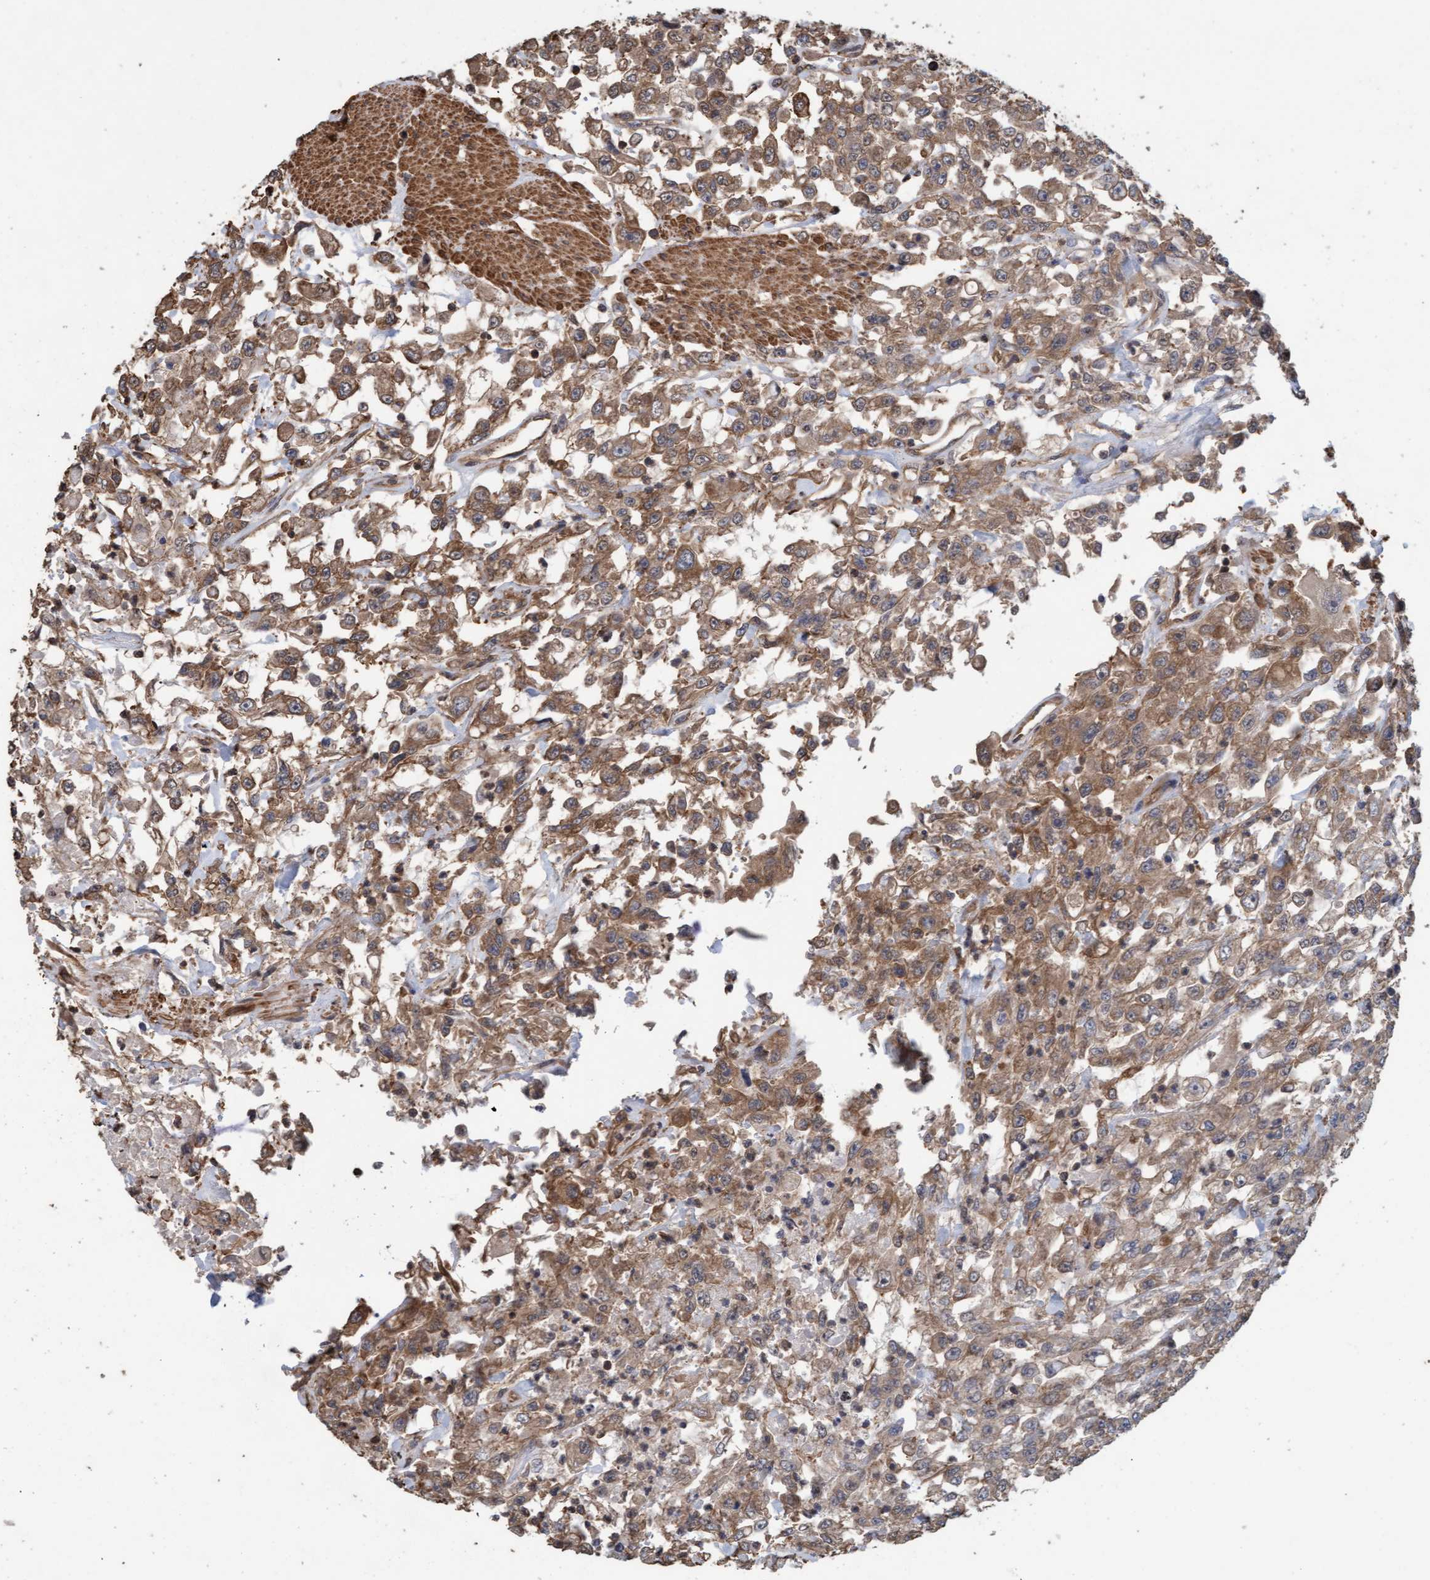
{"staining": {"intensity": "moderate", "quantity": ">75%", "location": "cytoplasmic/membranous"}, "tissue": "urothelial cancer", "cell_type": "Tumor cells", "image_type": "cancer", "snomed": [{"axis": "morphology", "description": "Urothelial carcinoma, High grade"}, {"axis": "topography", "description": "Urinary bladder"}], "caption": "Tumor cells exhibit medium levels of moderate cytoplasmic/membranous expression in about >75% of cells in human urothelial cancer. The protein is shown in brown color, while the nuclei are stained blue.", "gene": "FXR2", "patient": {"sex": "male", "age": 46}}